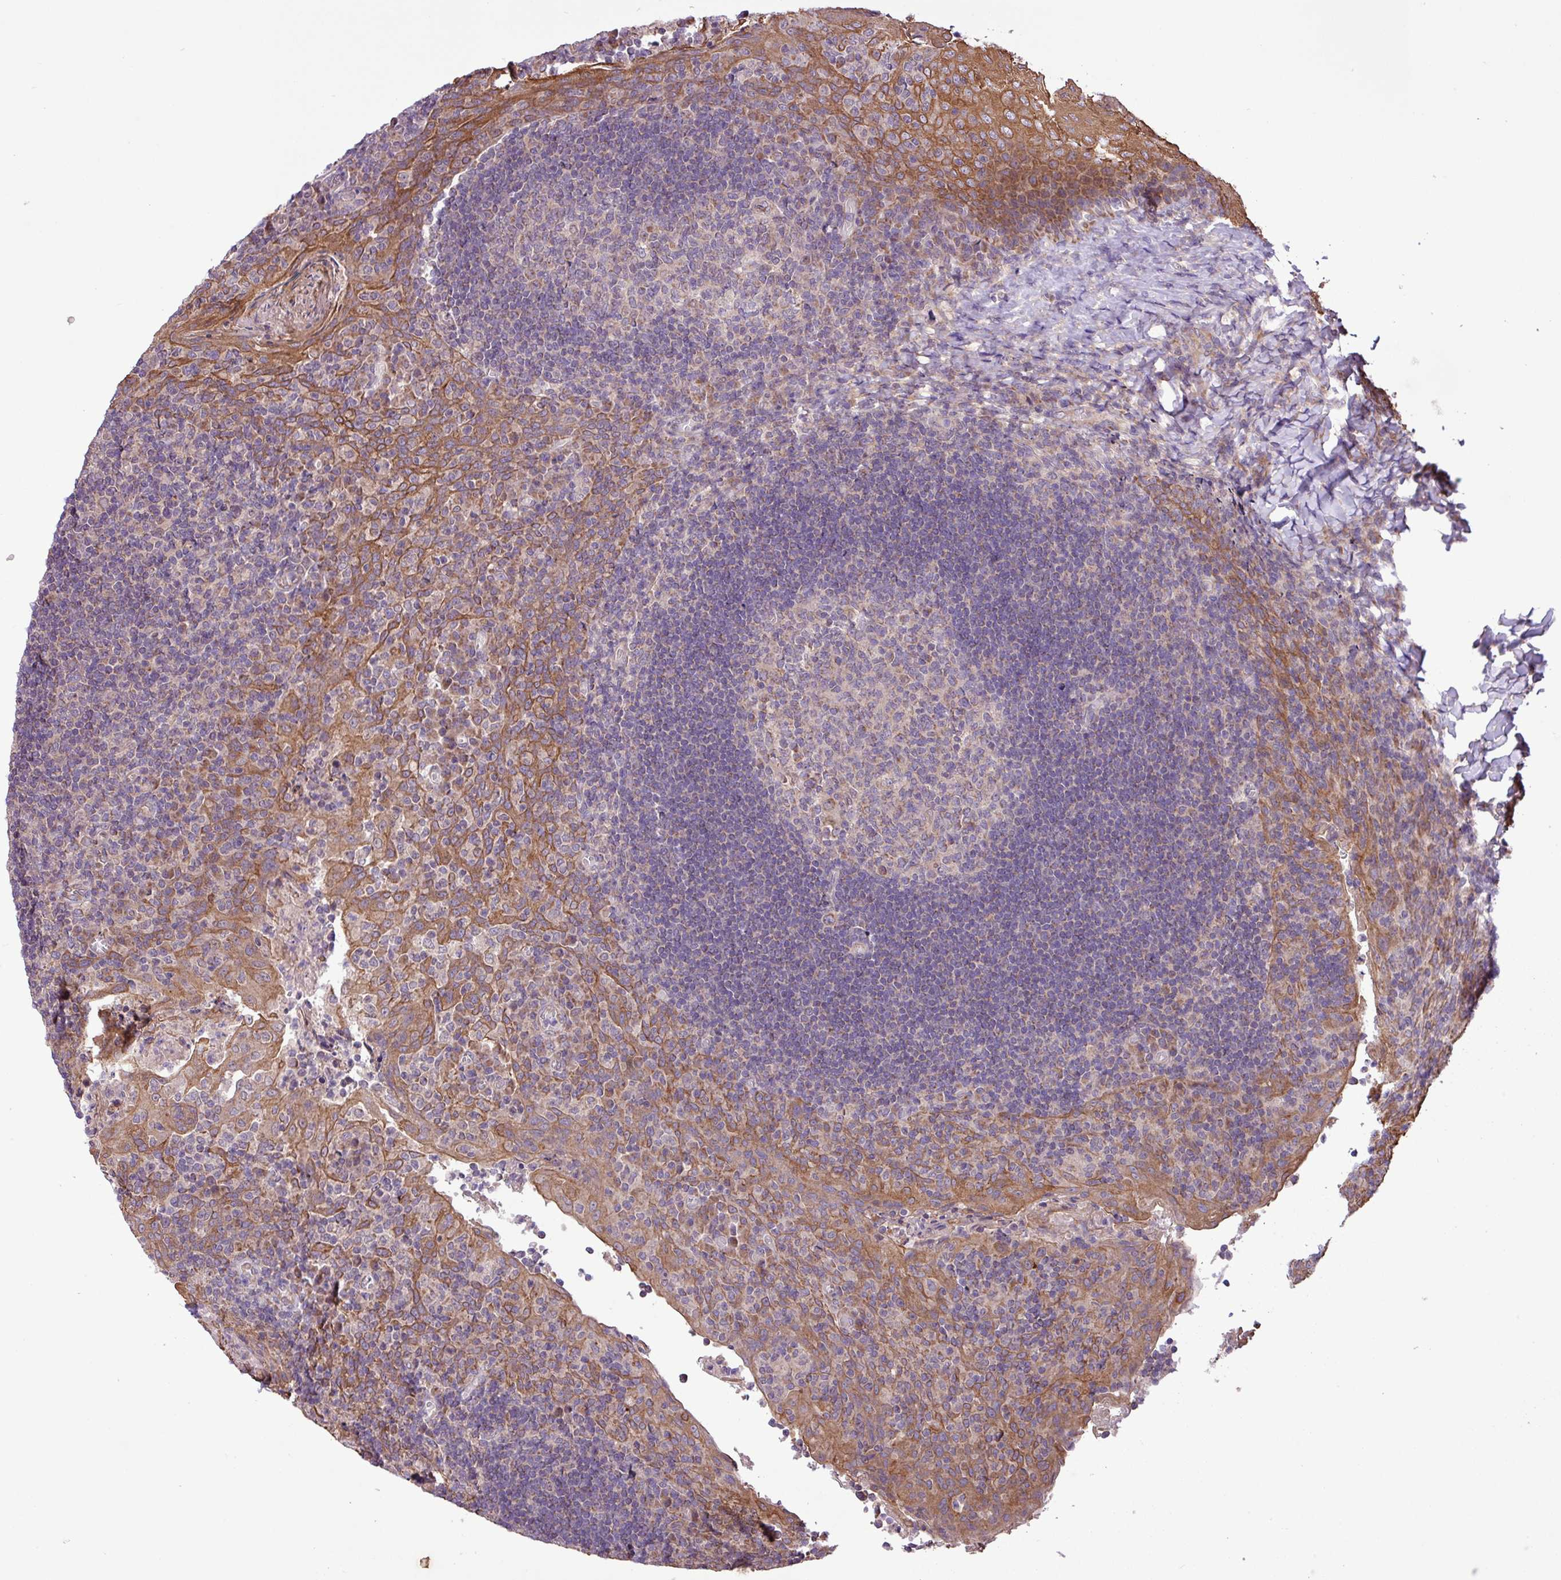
{"staining": {"intensity": "negative", "quantity": "none", "location": "none"}, "tissue": "tonsil", "cell_type": "Germinal center cells", "image_type": "normal", "snomed": [{"axis": "morphology", "description": "Normal tissue, NOS"}, {"axis": "topography", "description": "Tonsil"}], "caption": "A high-resolution photomicrograph shows immunohistochemistry (IHC) staining of normal tonsil, which displays no significant positivity in germinal center cells.", "gene": "TIMM10B", "patient": {"sex": "male", "age": 17}}